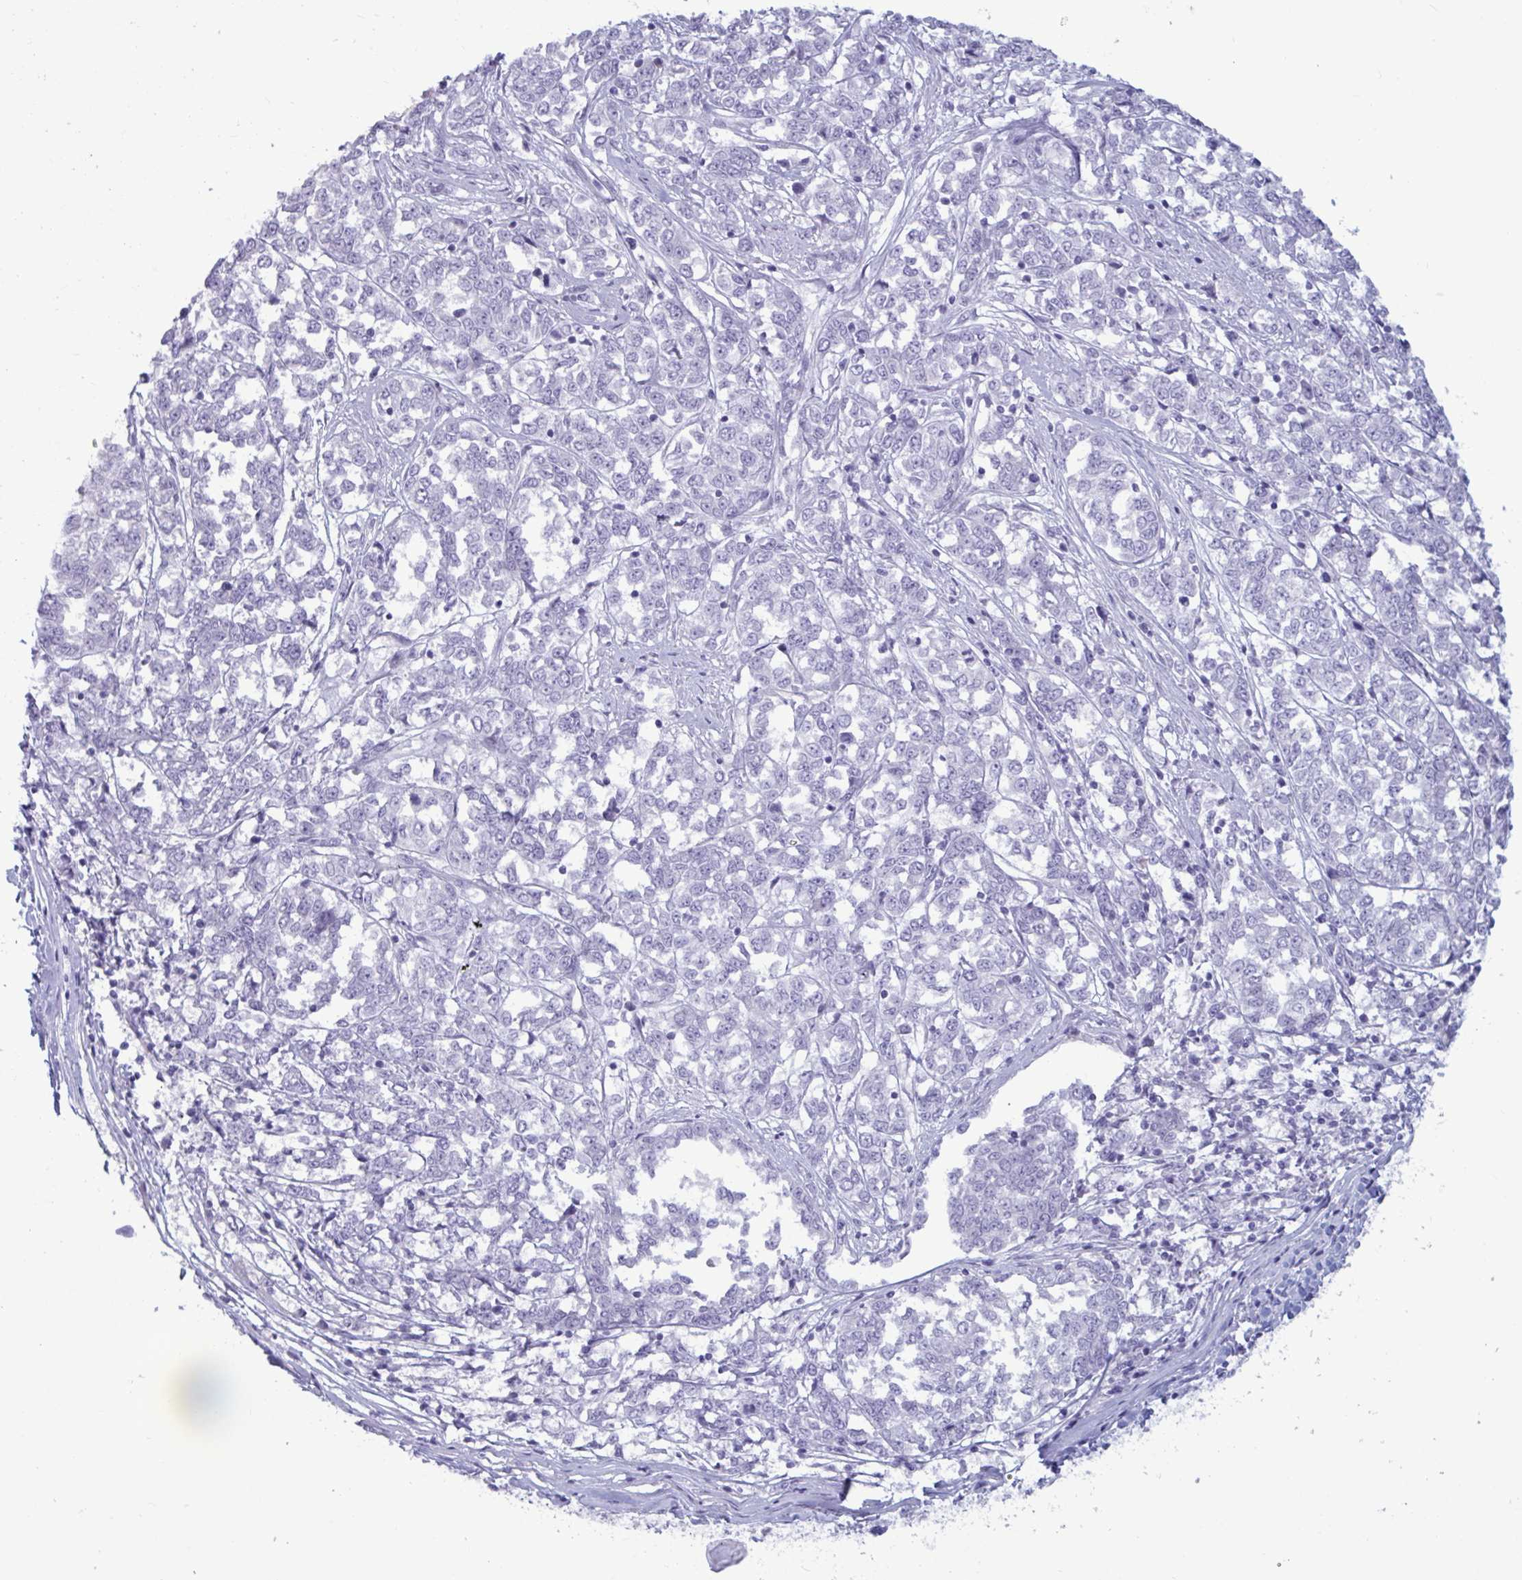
{"staining": {"intensity": "negative", "quantity": "none", "location": "none"}, "tissue": "melanoma", "cell_type": "Tumor cells", "image_type": "cancer", "snomed": [{"axis": "morphology", "description": "Malignant melanoma, NOS"}, {"axis": "topography", "description": "Skin"}], "caption": "Human malignant melanoma stained for a protein using immunohistochemistry (IHC) reveals no staining in tumor cells.", "gene": "BBS10", "patient": {"sex": "female", "age": 72}}